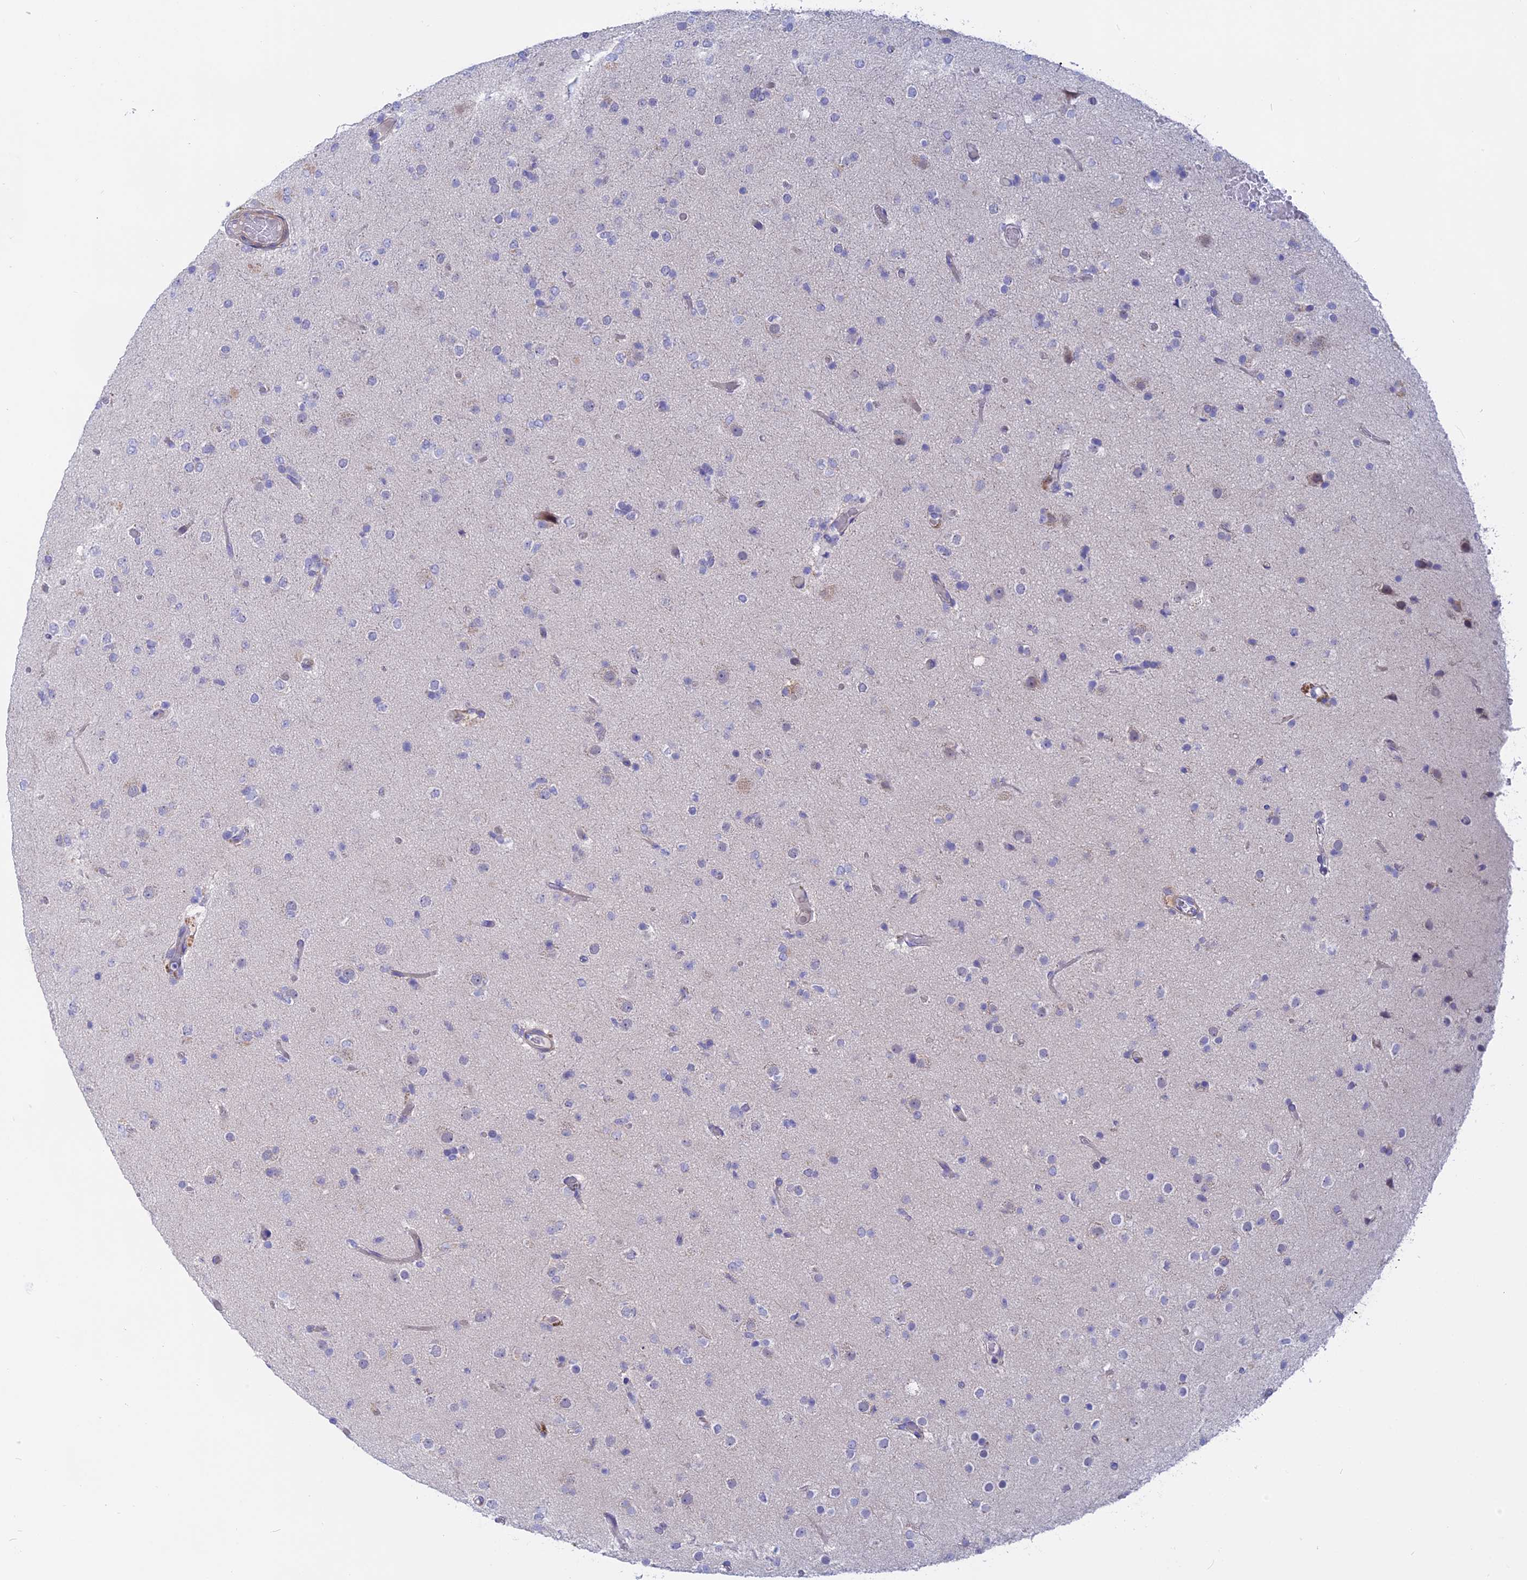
{"staining": {"intensity": "negative", "quantity": "none", "location": "none"}, "tissue": "glioma", "cell_type": "Tumor cells", "image_type": "cancer", "snomed": [{"axis": "morphology", "description": "Glioma, malignant, Low grade"}, {"axis": "topography", "description": "Brain"}], "caption": "A photomicrograph of glioma stained for a protein shows no brown staining in tumor cells.", "gene": "GLB1L", "patient": {"sex": "male", "age": 65}}